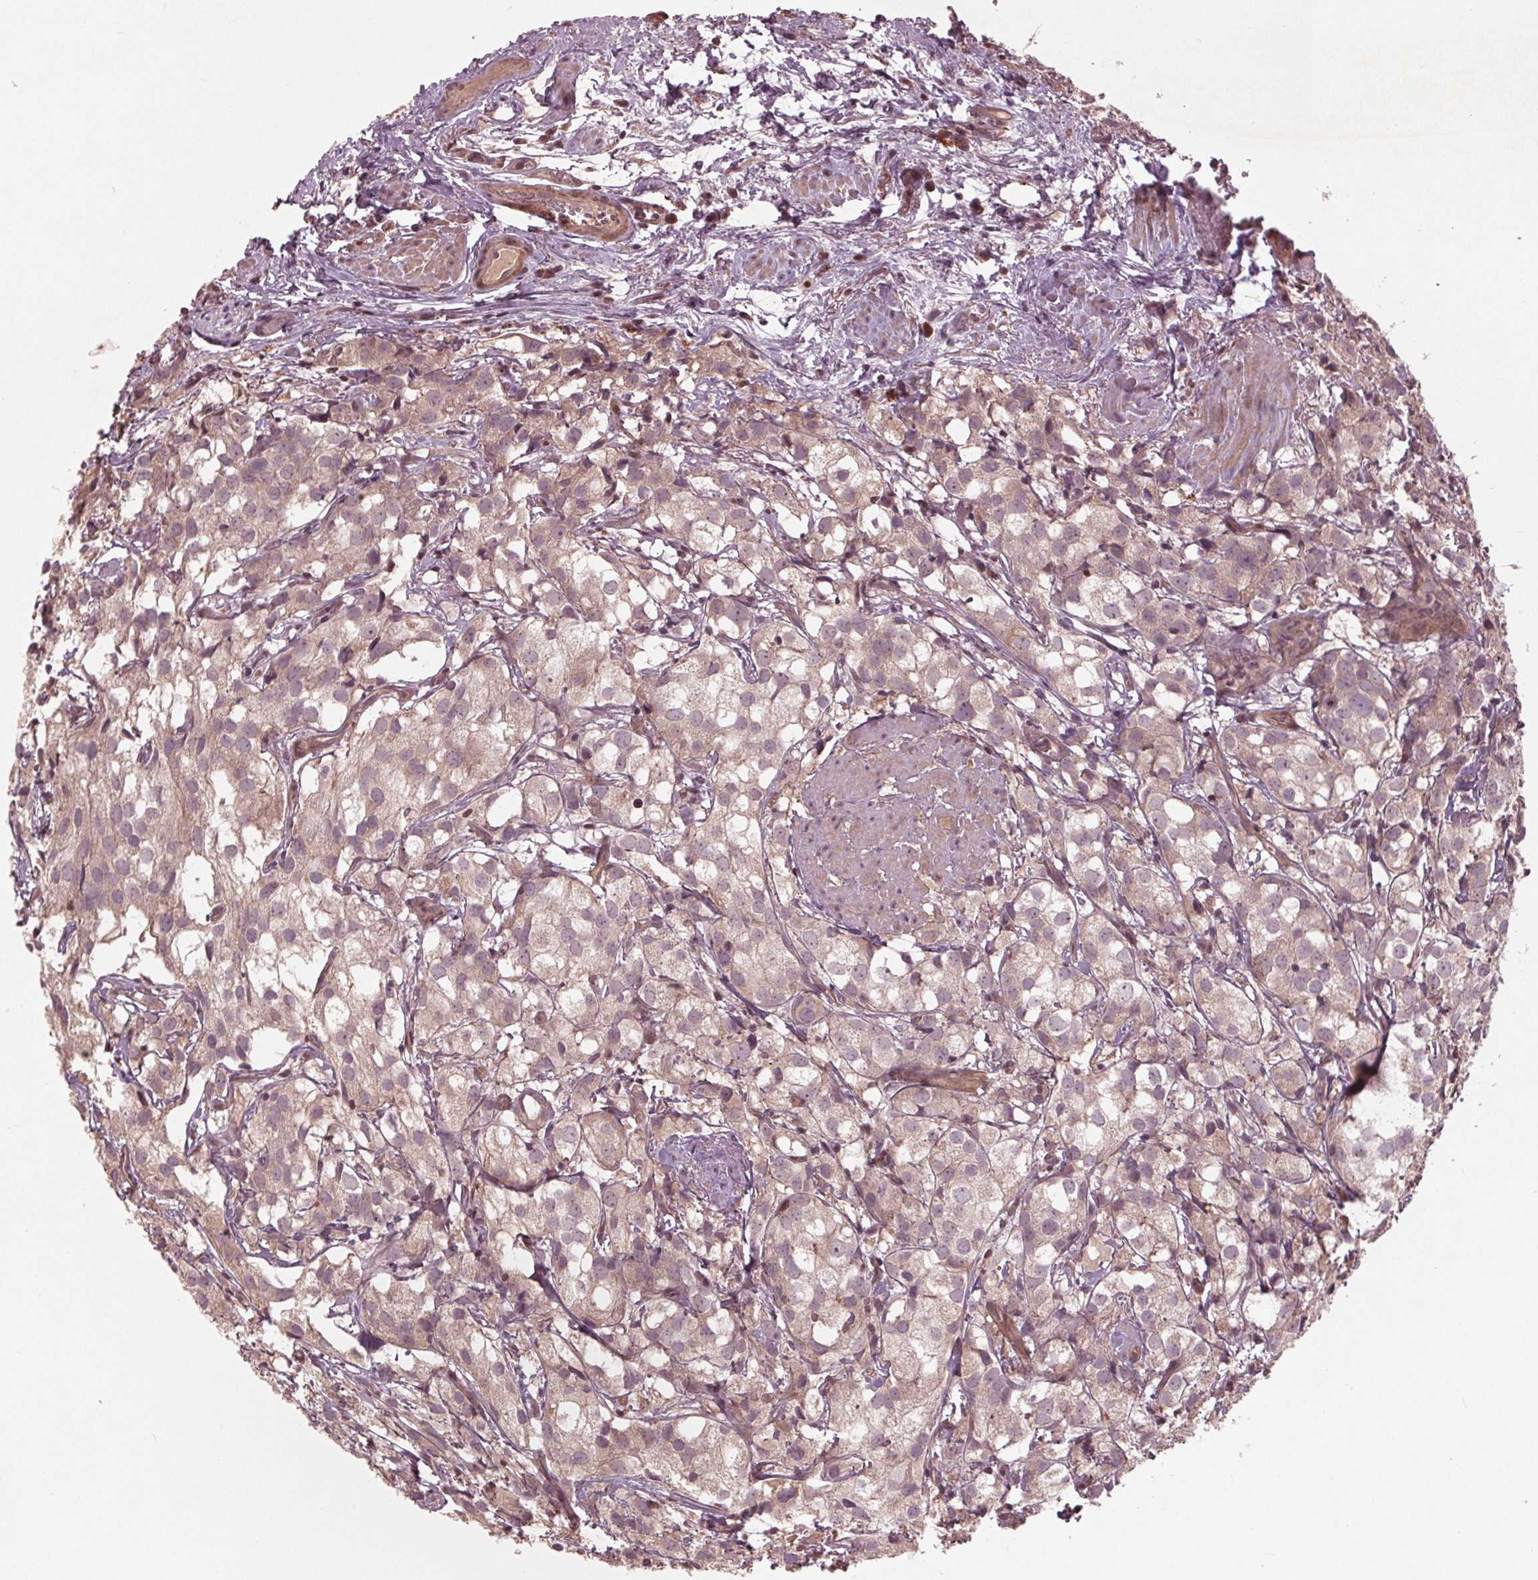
{"staining": {"intensity": "weak", "quantity": "<25%", "location": "cytoplasmic/membranous"}, "tissue": "prostate cancer", "cell_type": "Tumor cells", "image_type": "cancer", "snomed": [{"axis": "morphology", "description": "Adenocarcinoma, High grade"}, {"axis": "topography", "description": "Prostate"}], "caption": "Micrograph shows no significant protein staining in tumor cells of adenocarcinoma (high-grade) (prostate).", "gene": "CDKL4", "patient": {"sex": "male", "age": 86}}